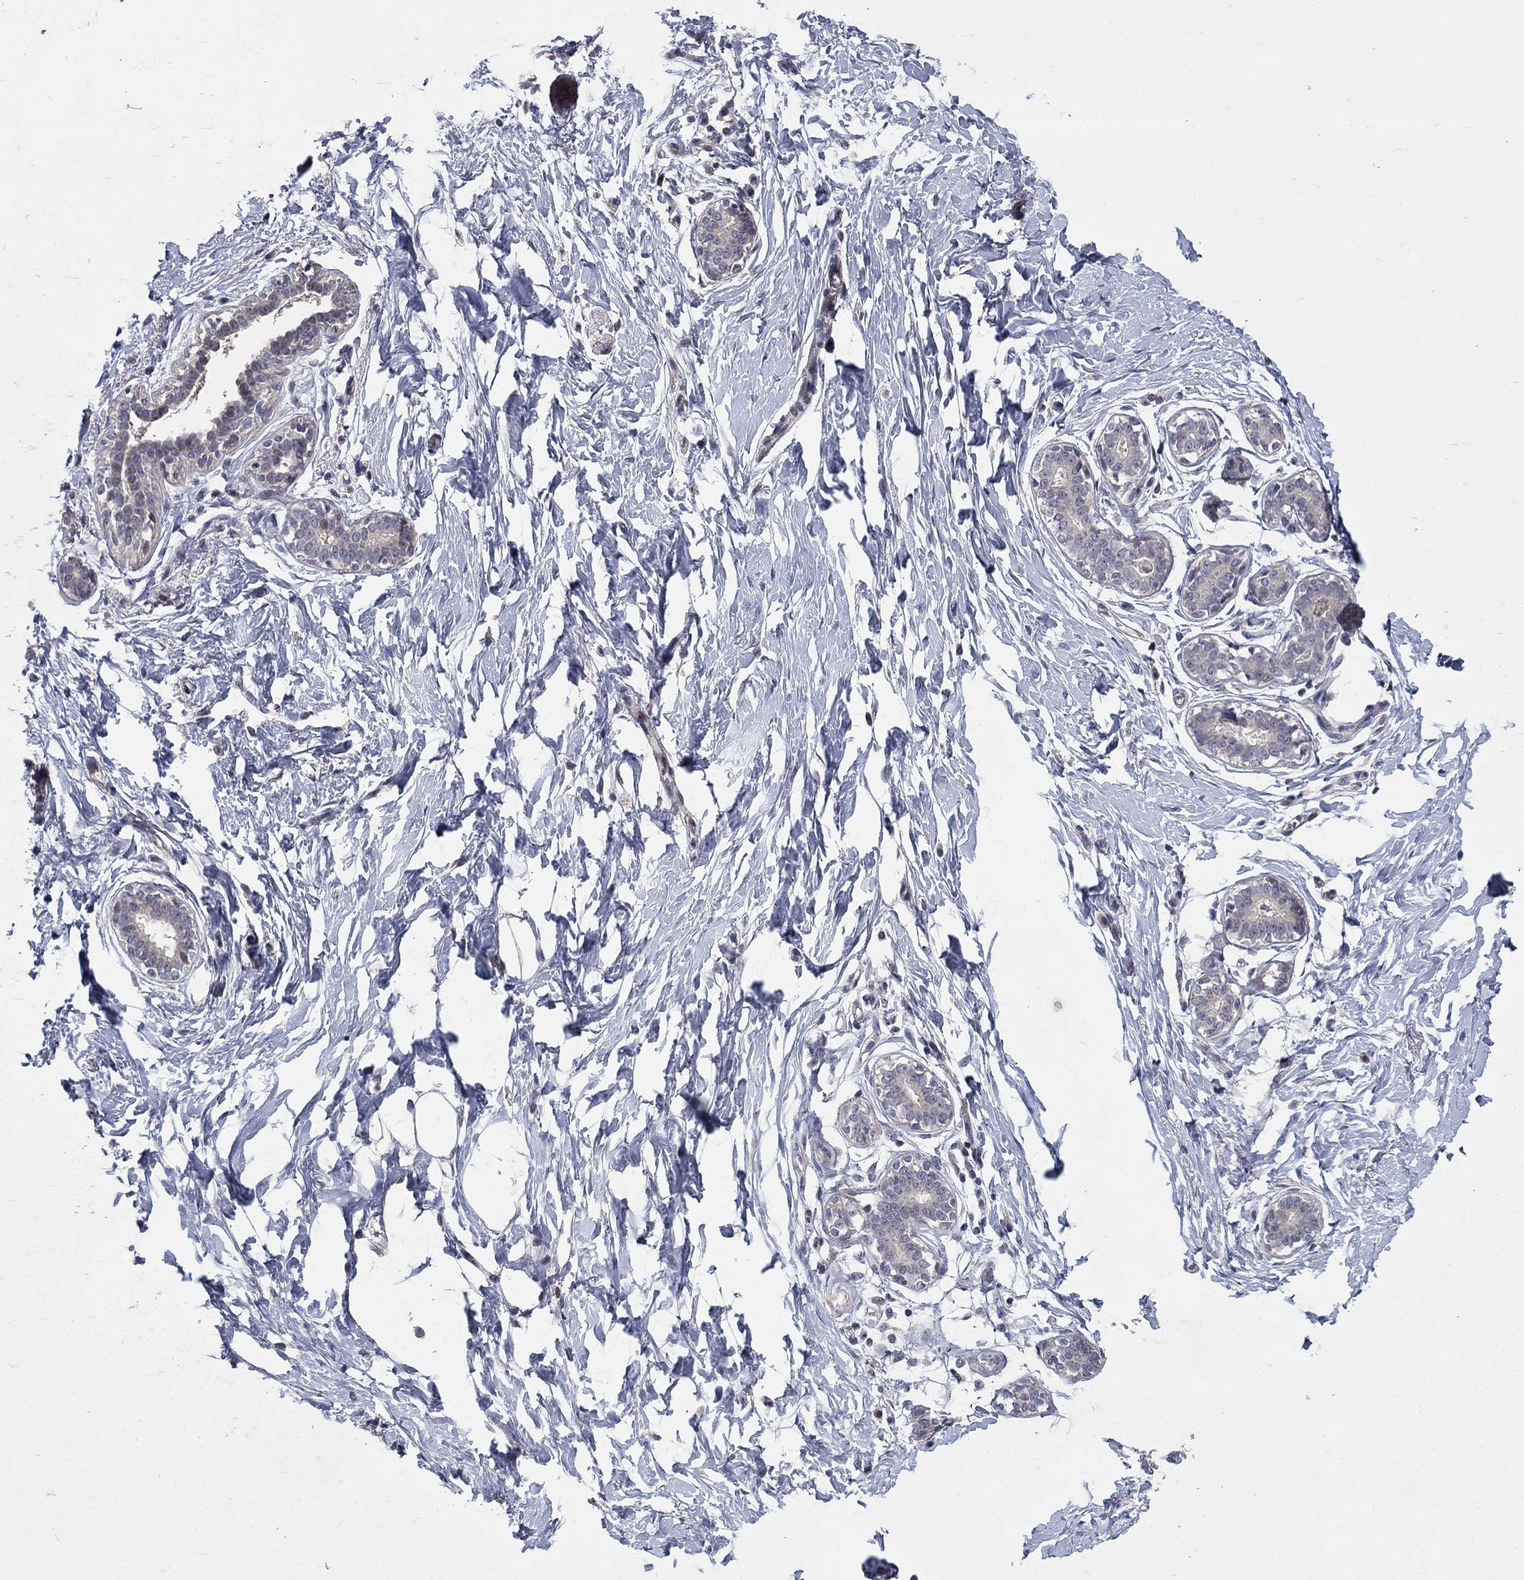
{"staining": {"intensity": "negative", "quantity": "none", "location": "none"}, "tissue": "breast", "cell_type": "Glandular cells", "image_type": "normal", "snomed": [{"axis": "morphology", "description": "Normal tissue, NOS"}, {"axis": "morphology", "description": "Lobular carcinoma, in situ"}, {"axis": "topography", "description": "Breast"}], "caption": "The immunohistochemistry (IHC) micrograph has no significant staining in glandular cells of breast.", "gene": "FAM3B", "patient": {"sex": "female", "age": 35}}